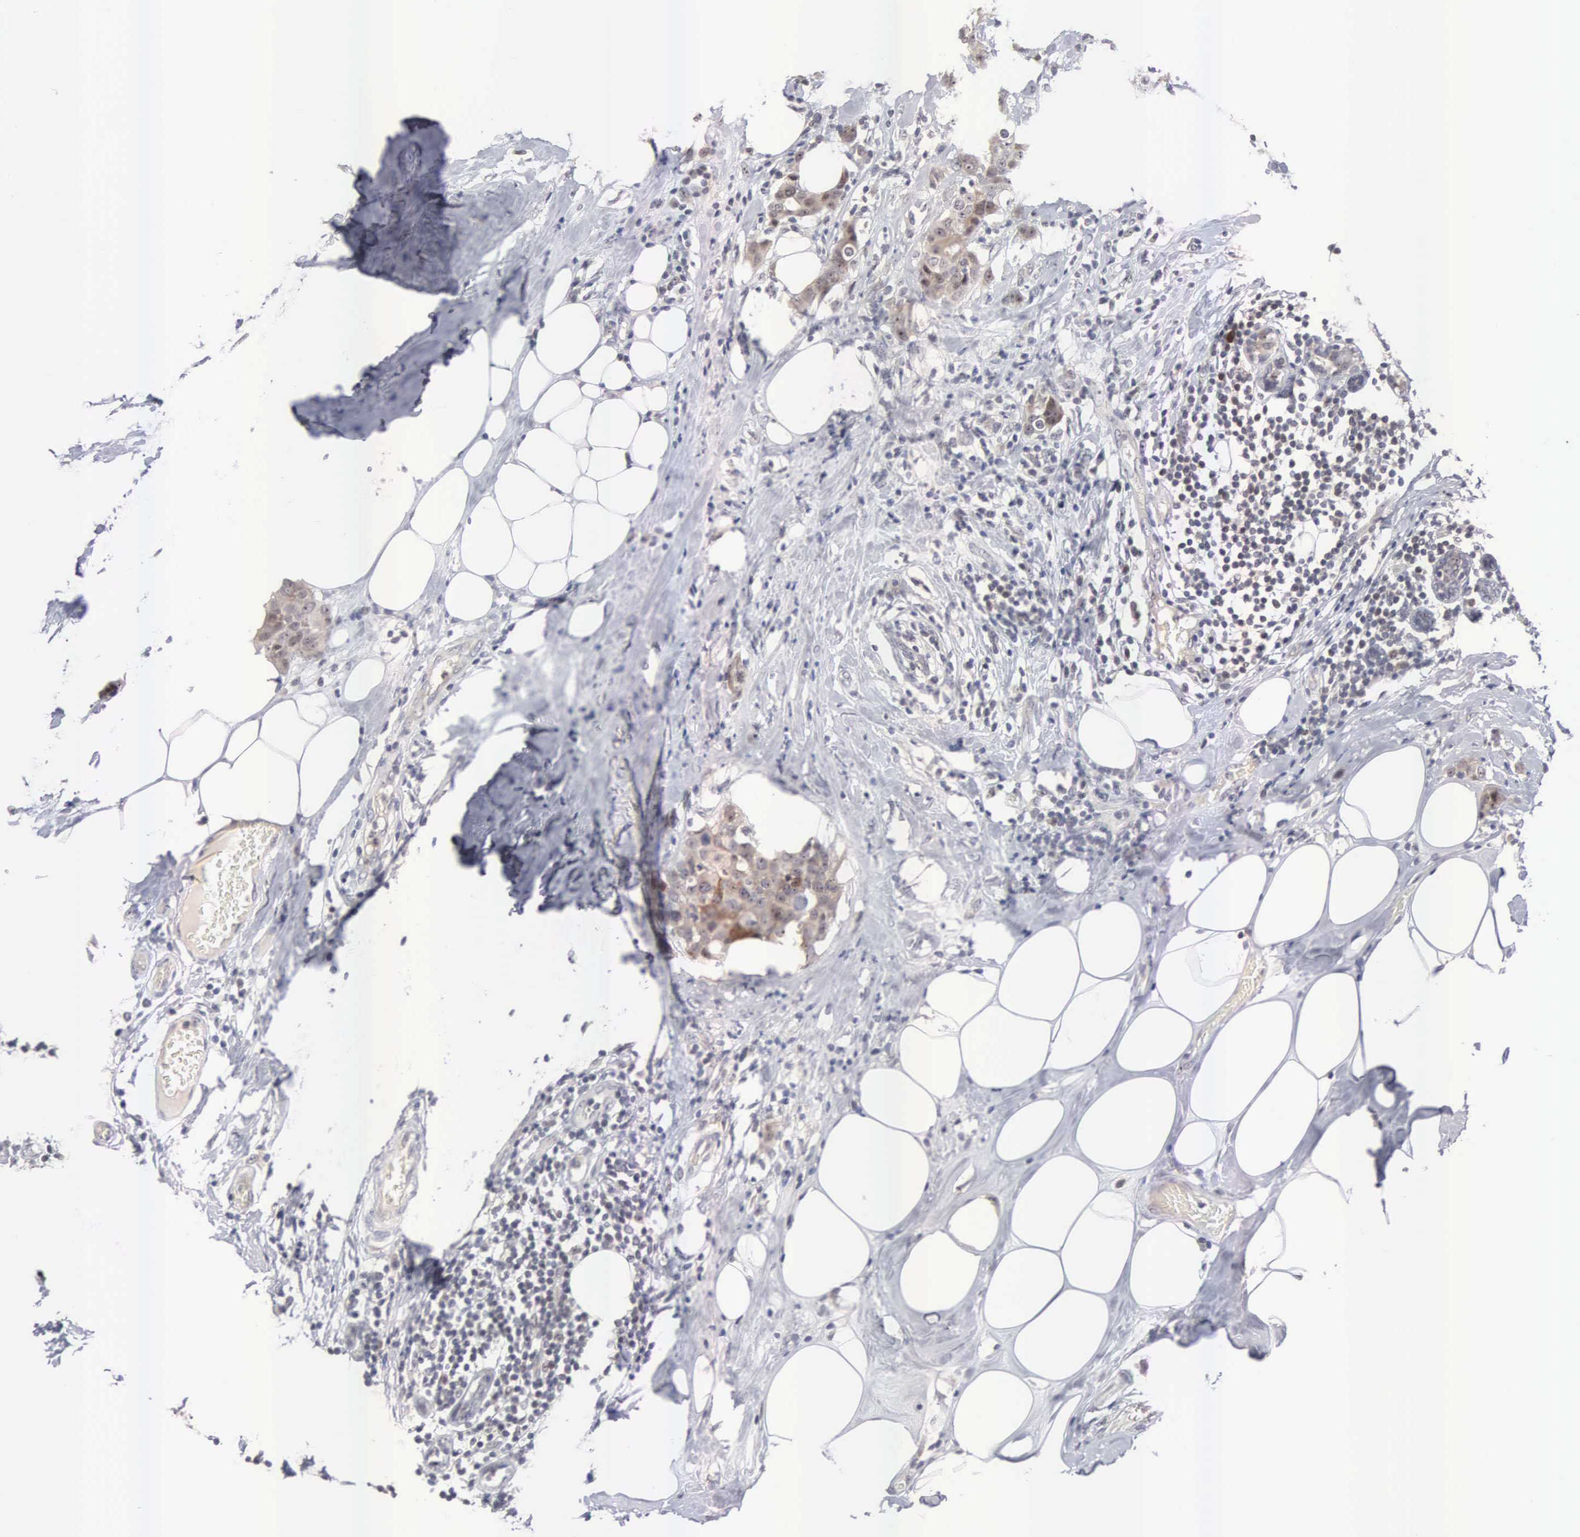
{"staining": {"intensity": "weak", "quantity": "25%-75%", "location": "cytoplasmic/membranous"}, "tissue": "breast cancer", "cell_type": "Tumor cells", "image_type": "cancer", "snomed": [{"axis": "morphology", "description": "Duct carcinoma"}, {"axis": "topography", "description": "Breast"}], "caption": "The histopathology image reveals immunohistochemical staining of breast cancer (intraductal carcinoma). There is weak cytoplasmic/membranous expression is appreciated in approximately 25%-75% of tumor cells.", "gene": "ACOT4", "patient": {"sex": "female", "age": 45}}